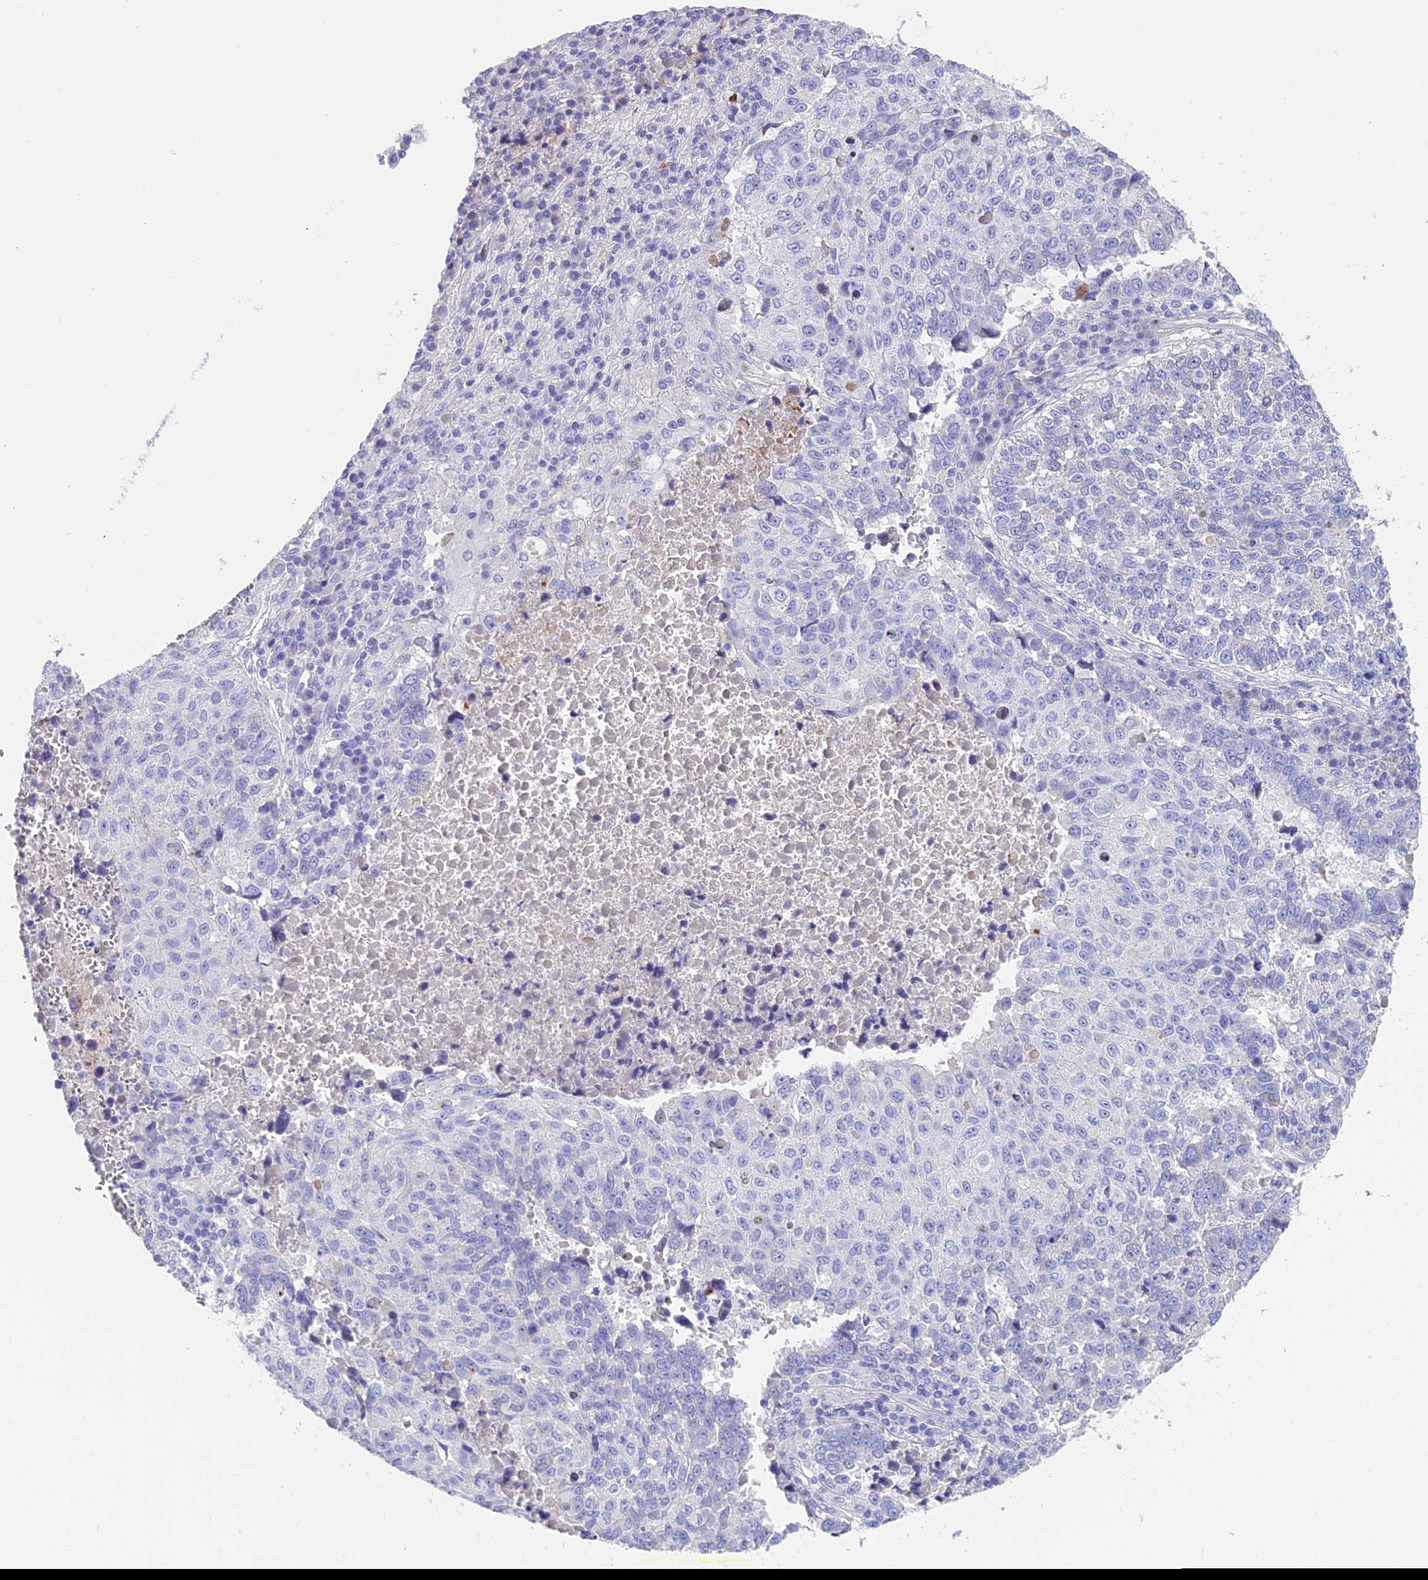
{"staining": {"intensity": "negative", "quantity": "none", "location": "none"}, "tissue": "lung cancer", "cell_type": "Tumor cells", "image_type": "cancer", "snomed": [{"axis": "morphology", "description": "Squamous cell carcinoma, NOS"}, {"axis": "topography", "description": "Lung"}], "caption": "IHC of lung squamous cell carcinoma shows no positivity in tumor cells.", "gene": "GNG11", "patient": {"sex": "male", "age": 73}}